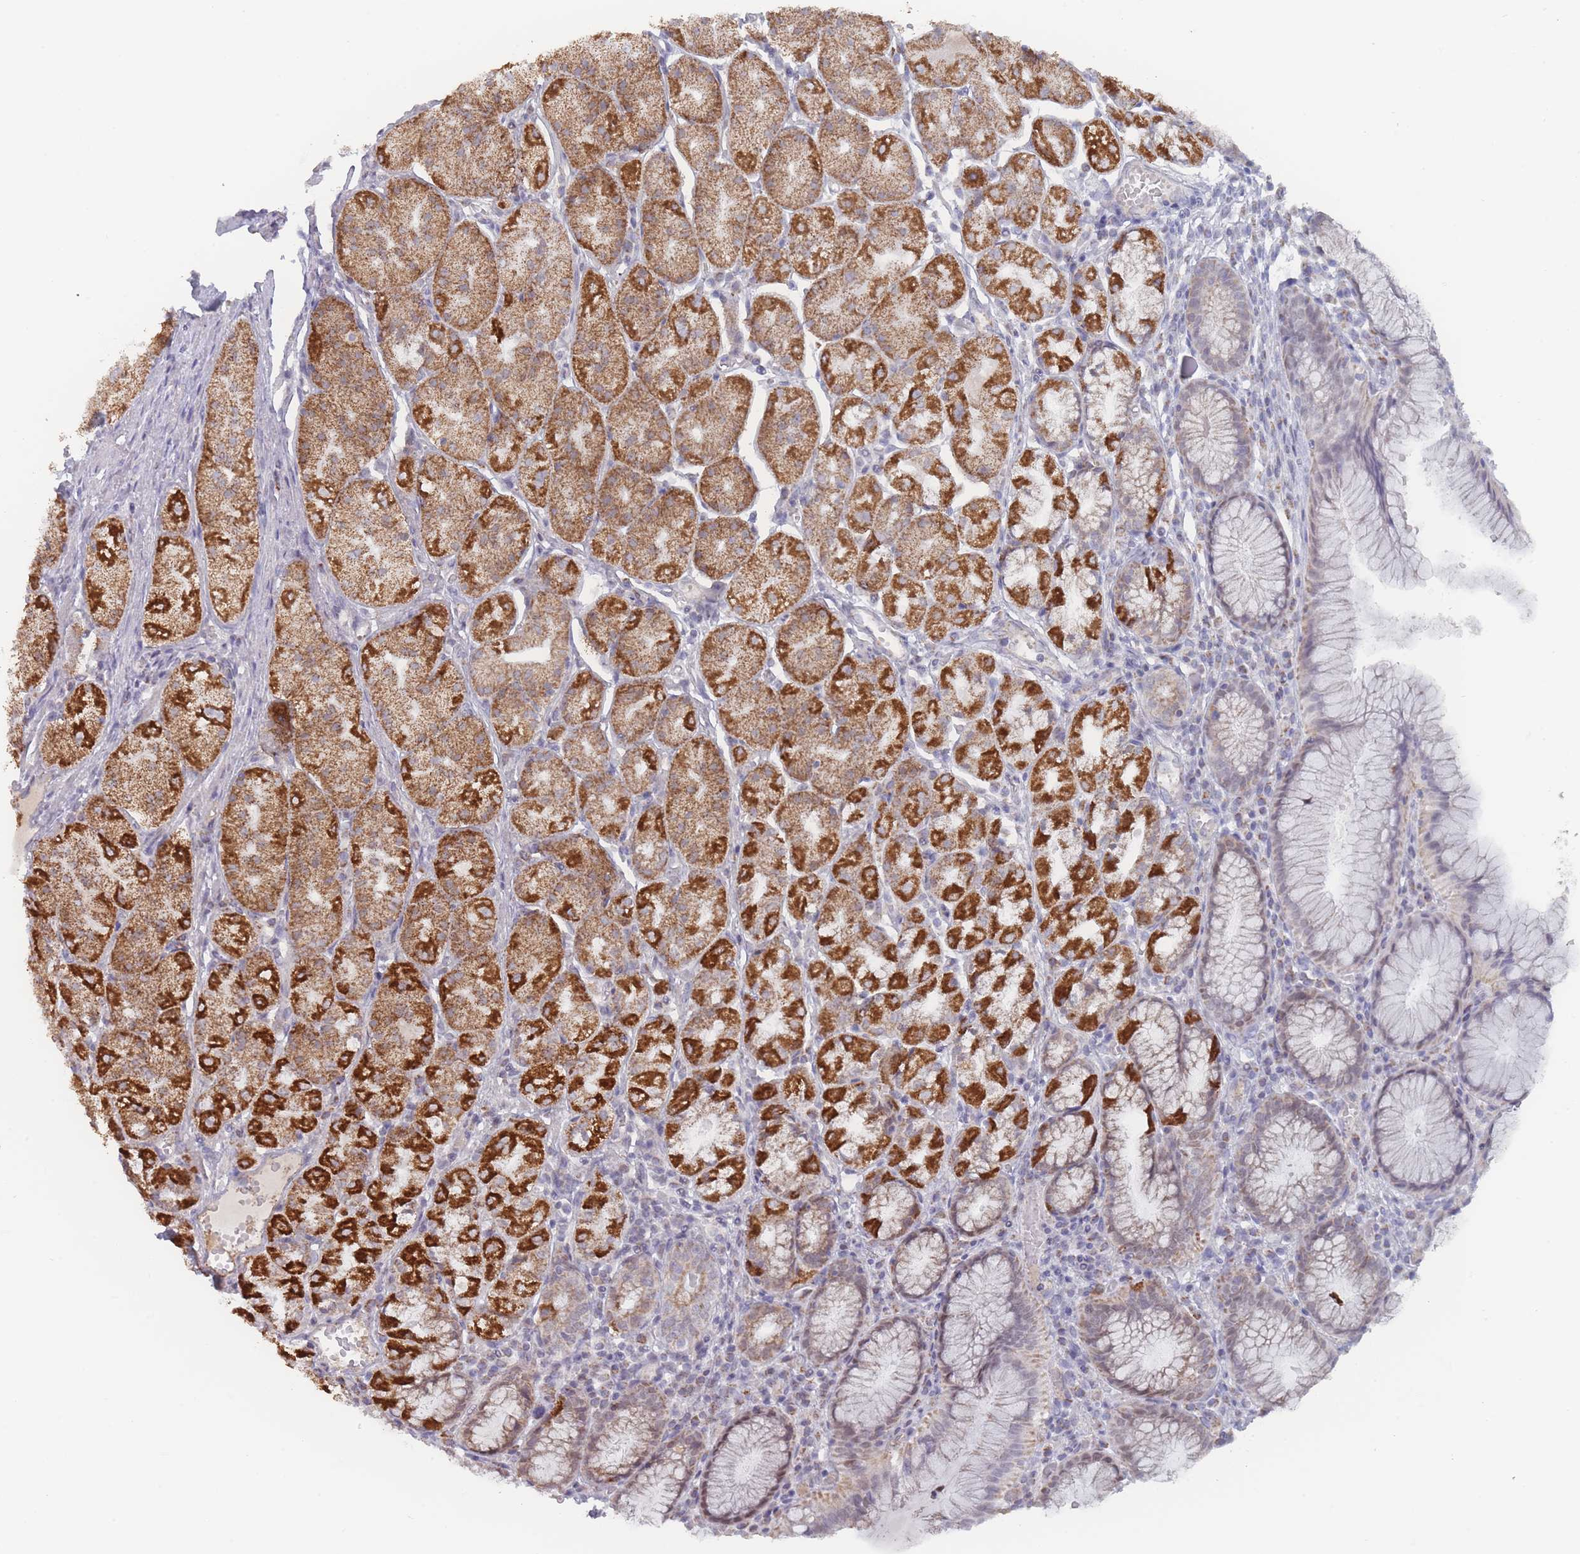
{"staining": {"intensity": "strong", "quantity": ">75%", "location": "cytoplasmic/membranous"}, "tissue": "stomach", "cell_type": "Glandular cells", "image_type": "normal", "snomed": [{"axis": "morphology", "description": "Normal tissue, NOS"}, {"axis": "topography", "description": "Stomach"}], "caption": "This is an image of immunohistochemistry (IHC) staining of unremarkable stomach, which shows strong staining in the cytoplasmic/membranous of glandular cells.", "gene": "TRARG1", "patient": {"sex": "male", "age": 55}}